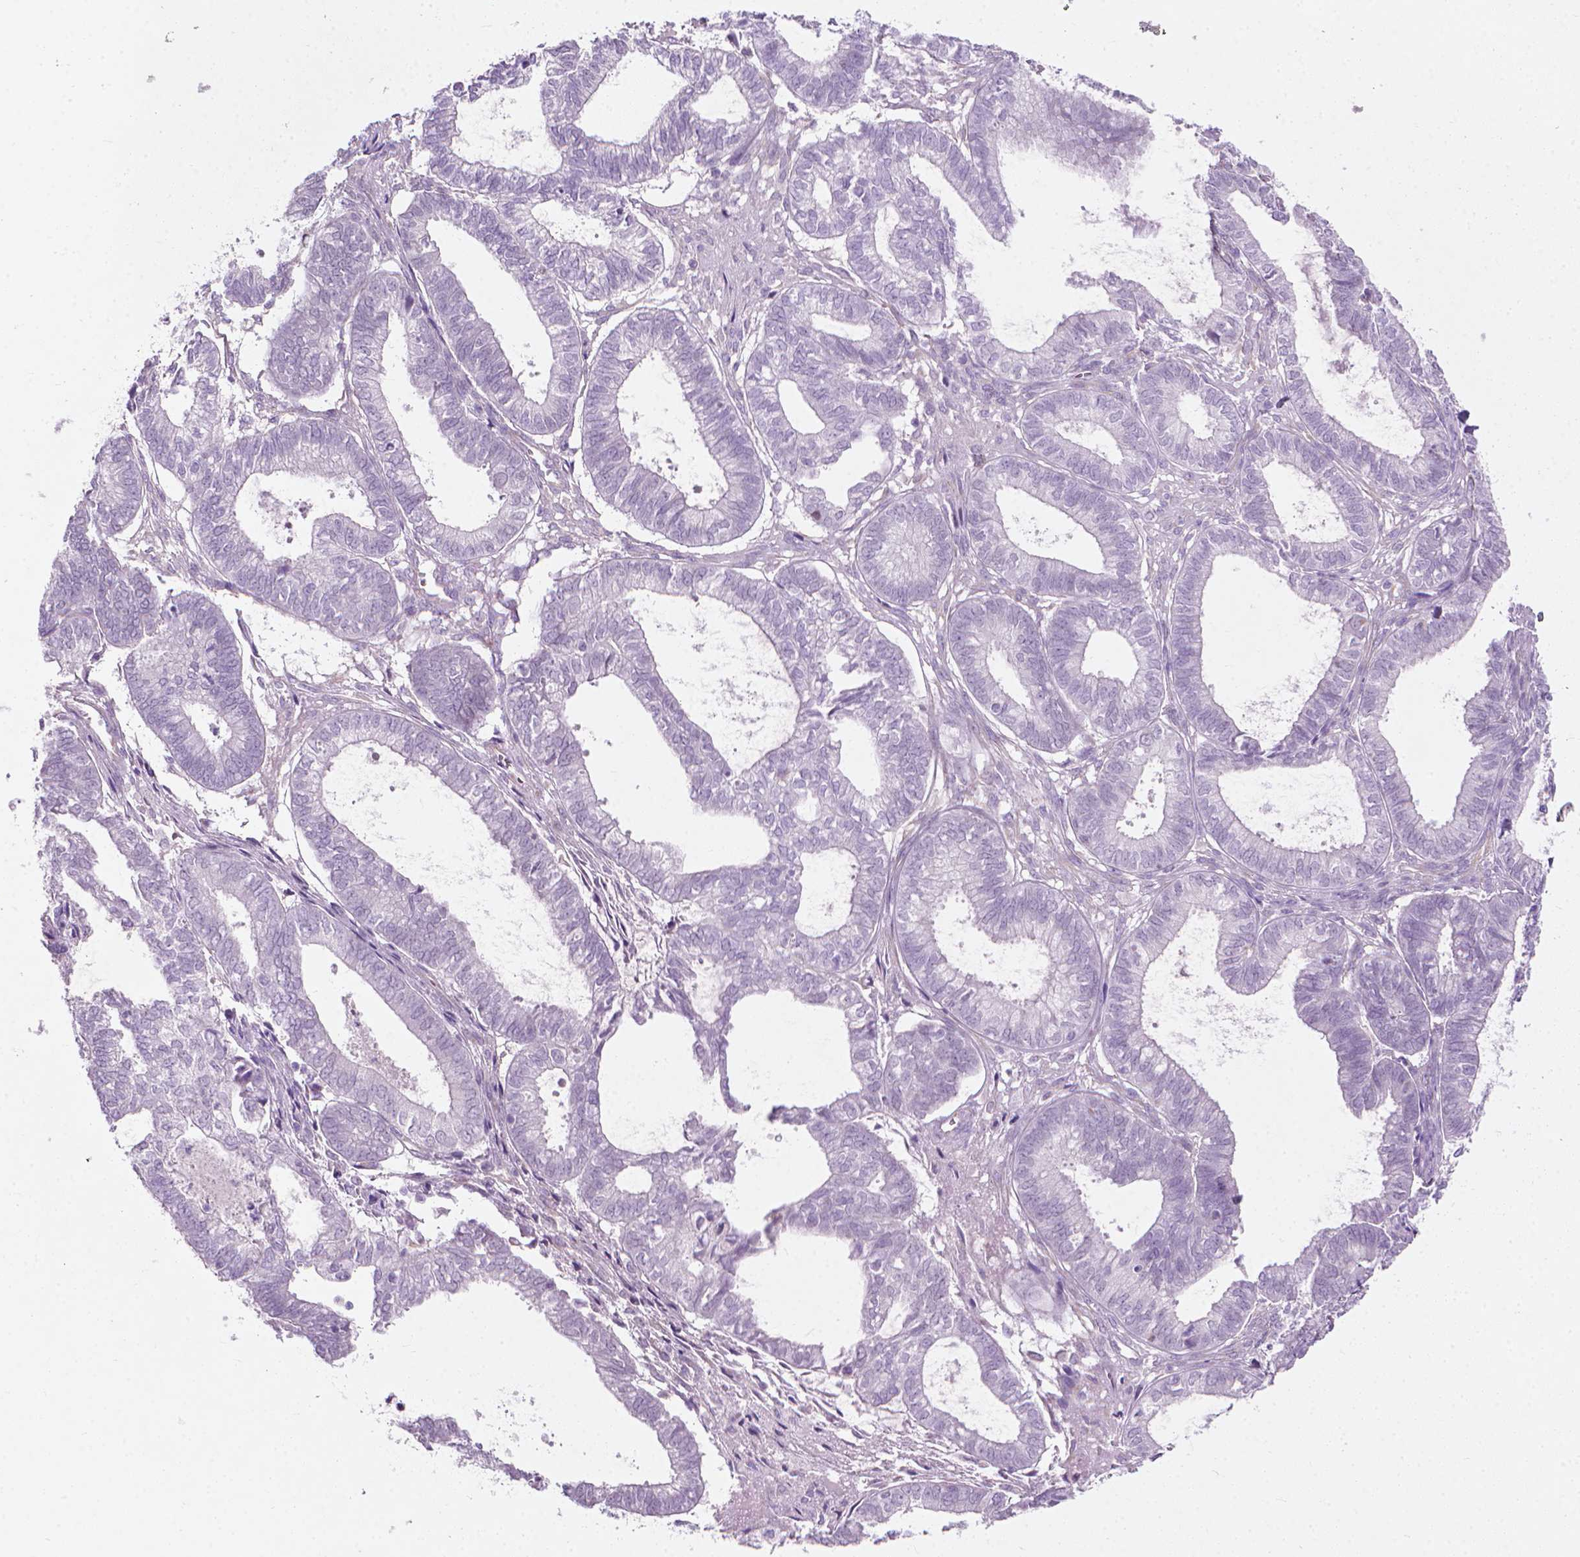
{"staining": {"intensity": "negative", "quantity": "none", "location": "none"}, "tissue": "ovarian cancer", "cell_type": "Tumor cells", "image_type": "cancer", "snomed": [{"axis": "morphology", "description": "Carcinoma, endometroid"}, {"axis": "topography", "description": "Ovary"}], "caption": "This is an immunohistochemistry micrograph of ovarian endometroid carcinoma. There is no expression in tumor cells.", "gene": "KRT73", "patient": {"sex": "female", "age": 64}}